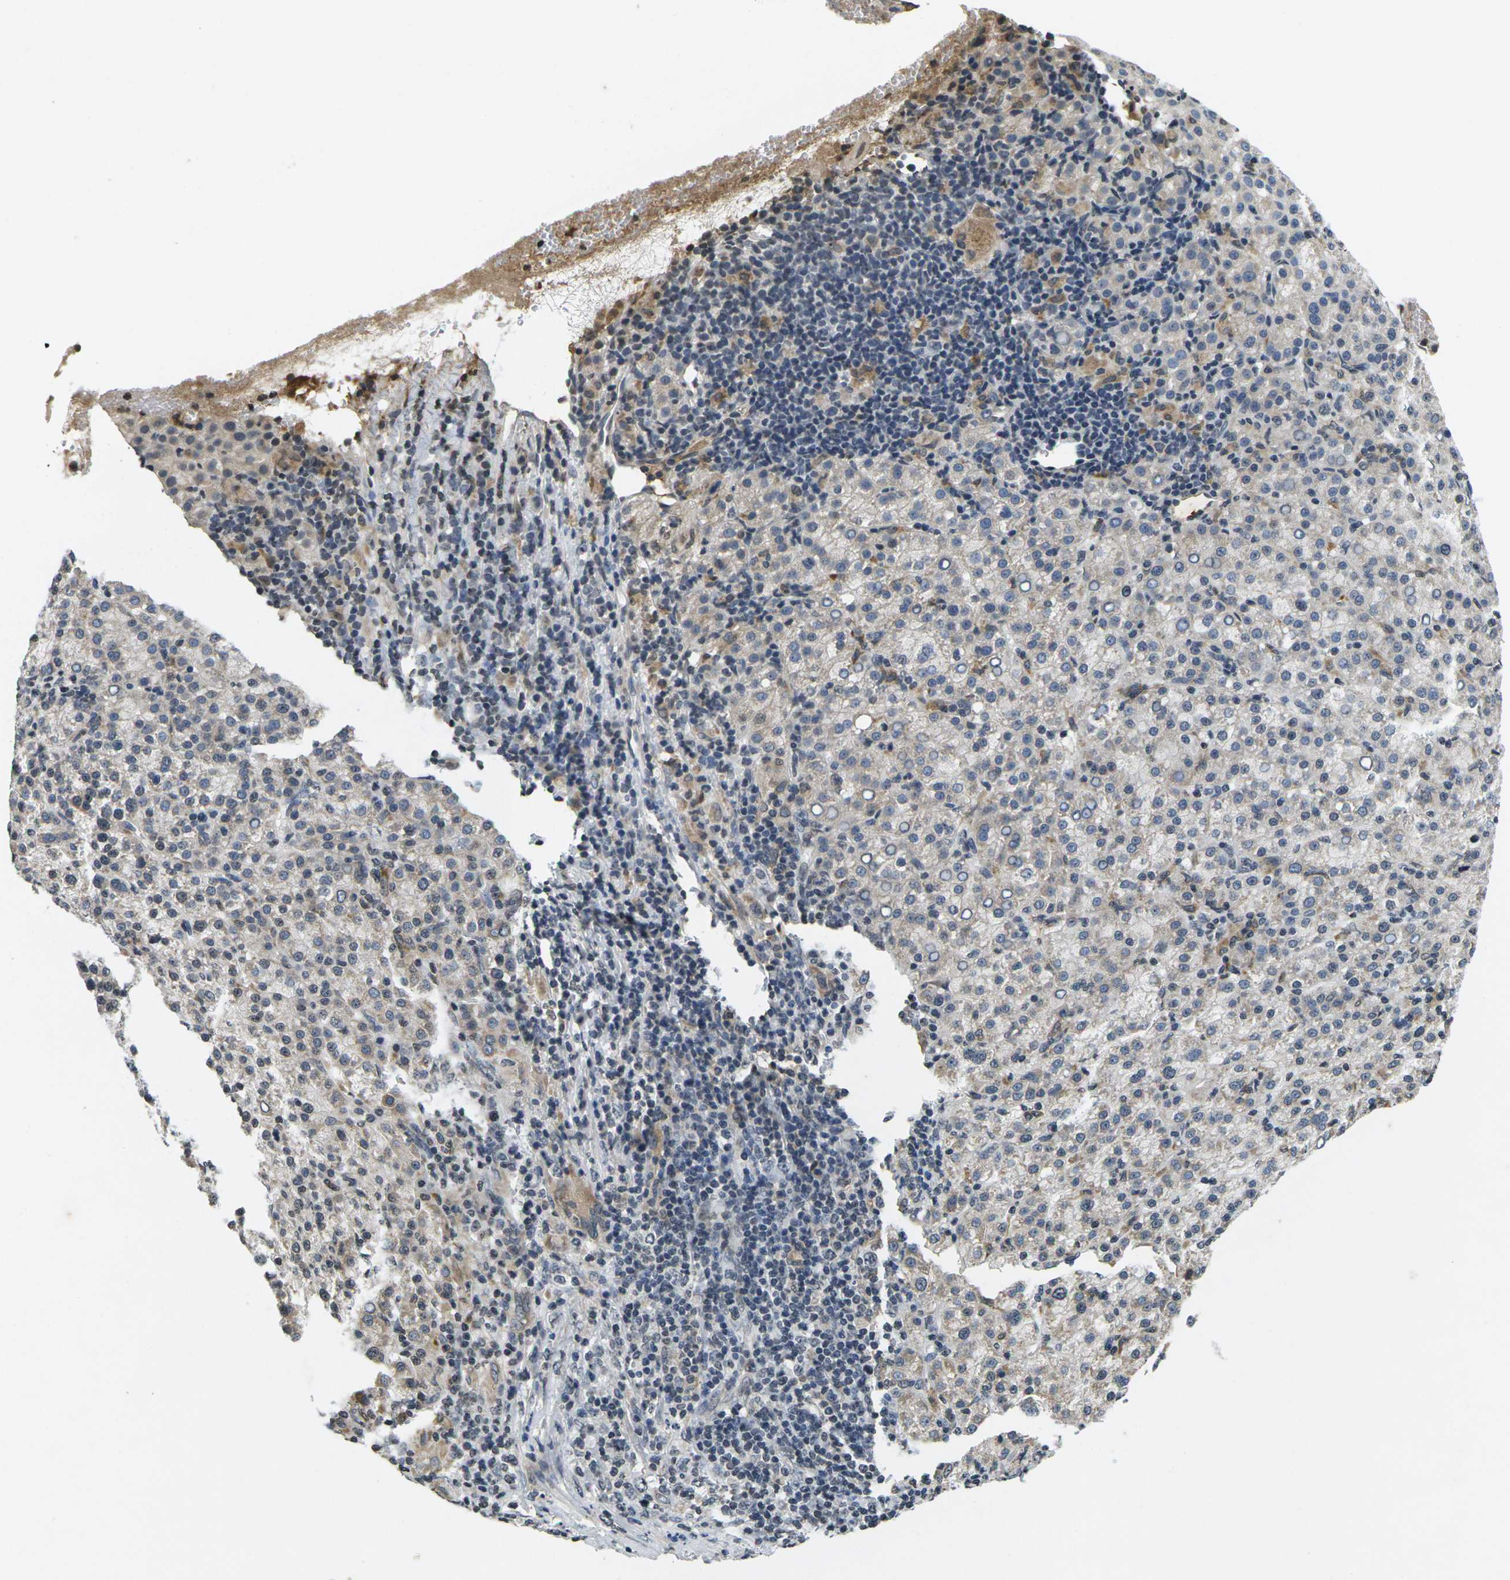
{"staining": {"intensity": "negative", "quantity": "none", "location": "none"}, "tissue": "liver cancer", "cell_type": "Tumor cells", "image_type": "cancer", "snomed": [{"axis": "morphology", "description": "Carcinoma, Hepatocellular, NOS"}, {"axis": "topography", "description": "Liver"}], "caption": "High magnification brightfield microscopy of liver cancer stained with DAB (3,3'-diaminobenzidine) (brown) and counterstained with hematoxylin (blue): tumor cells show no significant positivity.", "gene": "C1QC", "patient": {"sex": "female", "age": 58}}